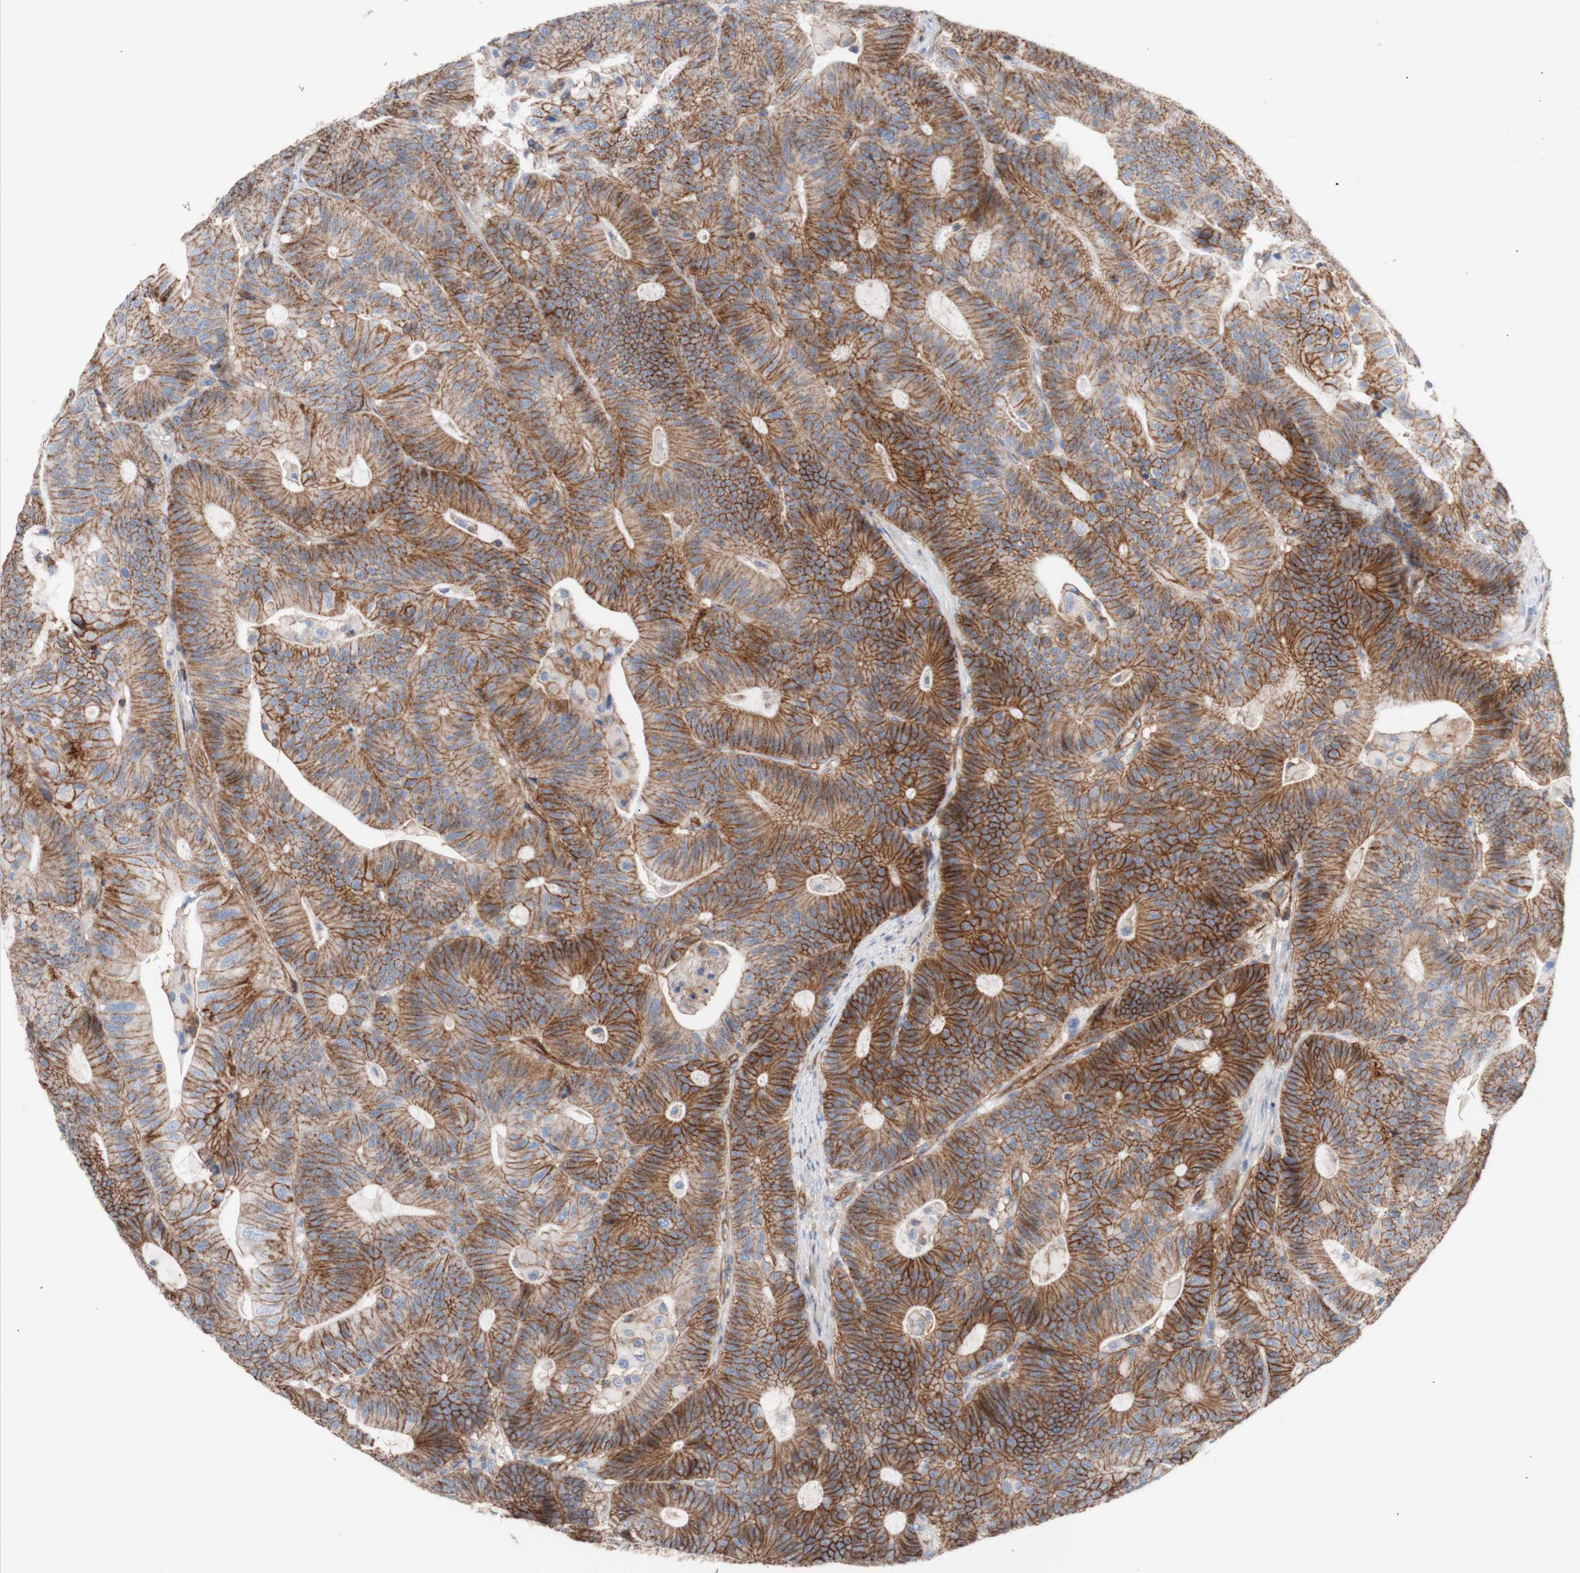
{"staining": {"intensity": "strong", "quantity": ">75%", "location": "cytoplasmic/membranous"}, "tissue": "colorectal cancer", "cell_type": "Tumor cells", "image_type": "cancer", "snomed": [{"axis": "morphology", "description": "Adenocarcinoma, NOS"}, {"axis": "topography", "description": "Colon"}], "caption": "This is an image of immunohistochemistry staining of colorectal cancer, which shows strong staining in the cytoplasmic/membranous of tumor cells.", "gene": "ATP2A3", "patient": {"sex": "female", "age": 84}}